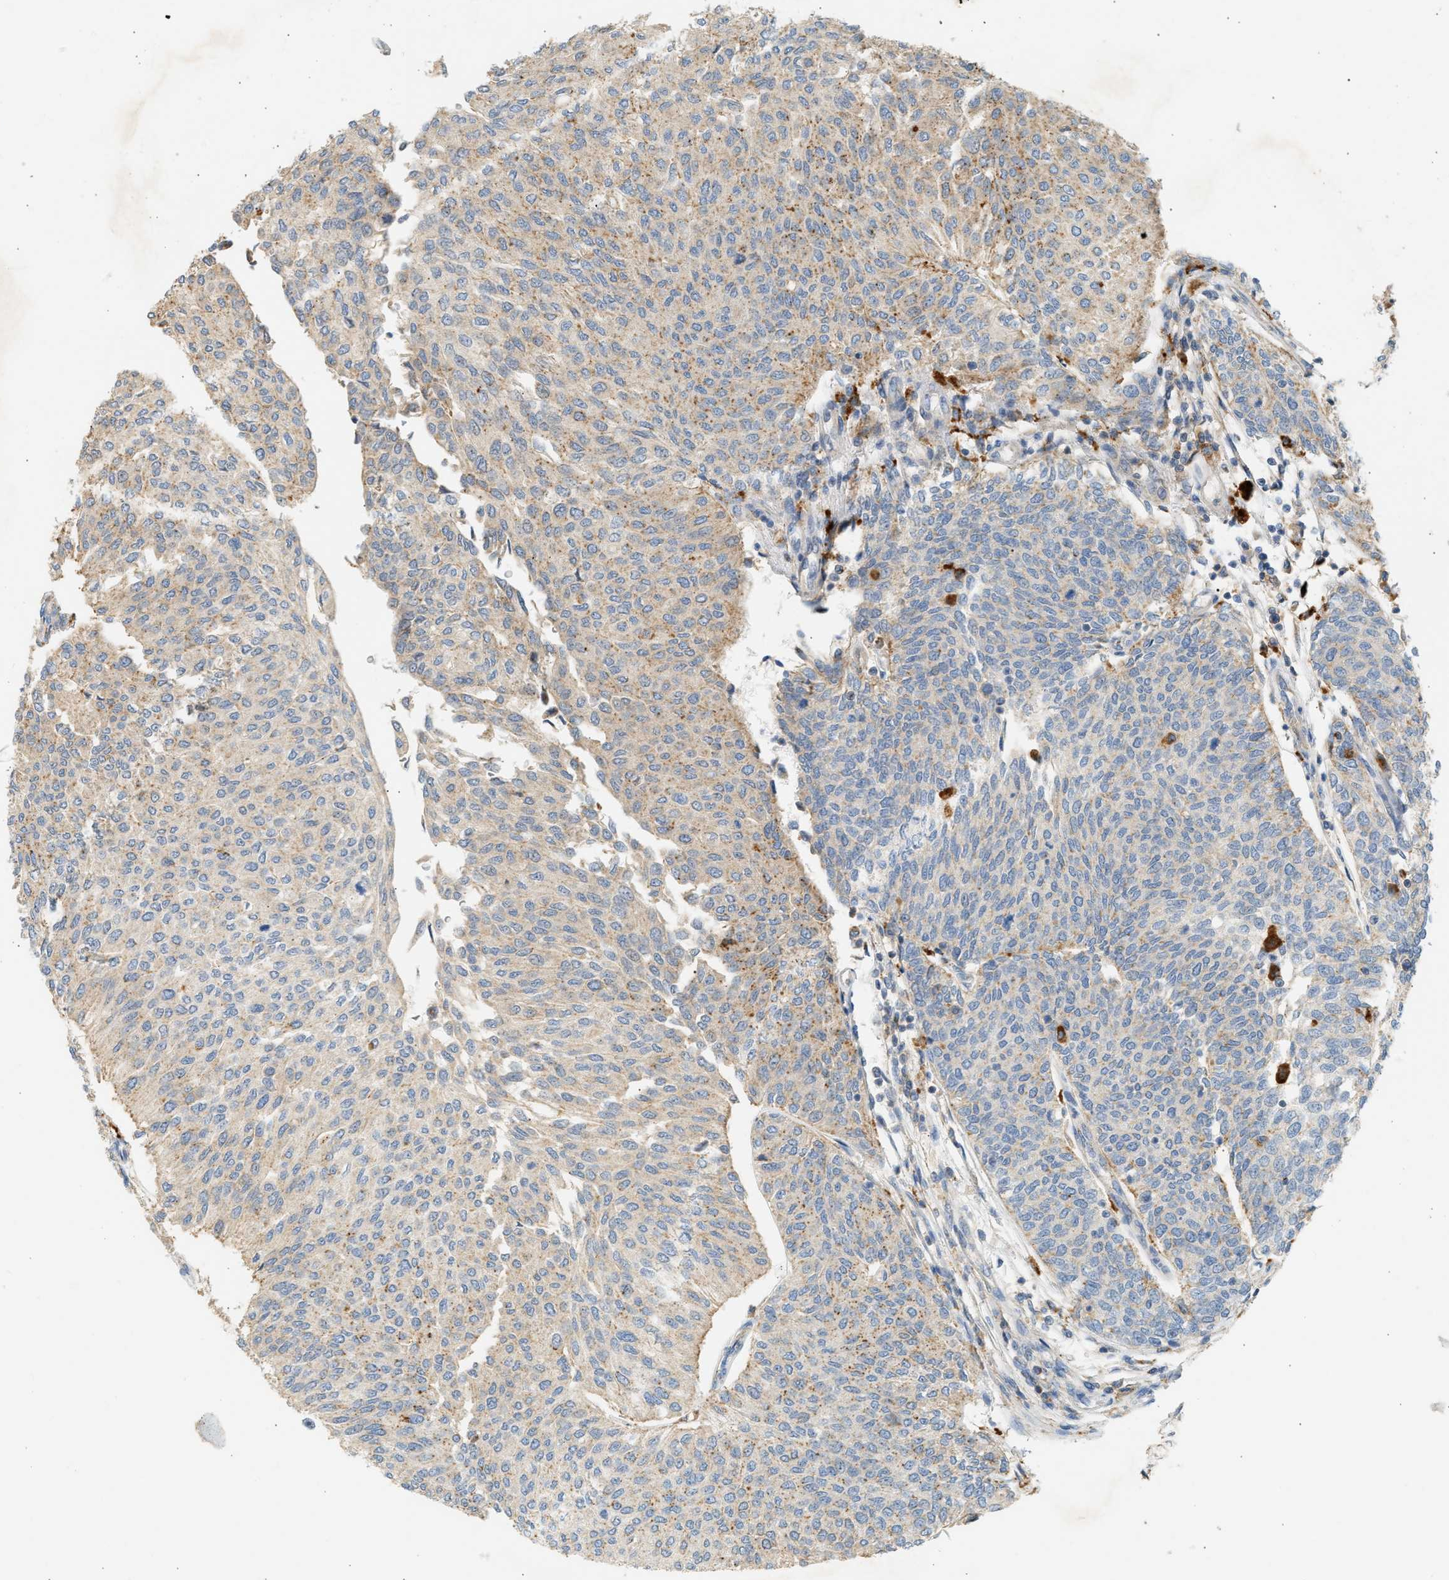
{"staining": {"intensity": "weak", "quantity": ">75%", "location": "cytoplasmic/membranous"}, "tissue": "urothelial cancer", "cell_type": "Tumor cells", "image_type": "cancer", "snomed": [{"axis": "morphology", "description": "Urothelial carcinoma, Low grade"}, {"axis": "topography", "description": "Urinary bladder"}], "caption": "The micrograph exhibits immunohistochemical staining of urothelial cancer. There is weak cytoplasmic/membranous expression is identified in approximately >75% of tumor cells.", "gene": "ENTHD1", "patient": {"sex": "female", "age": 79}}